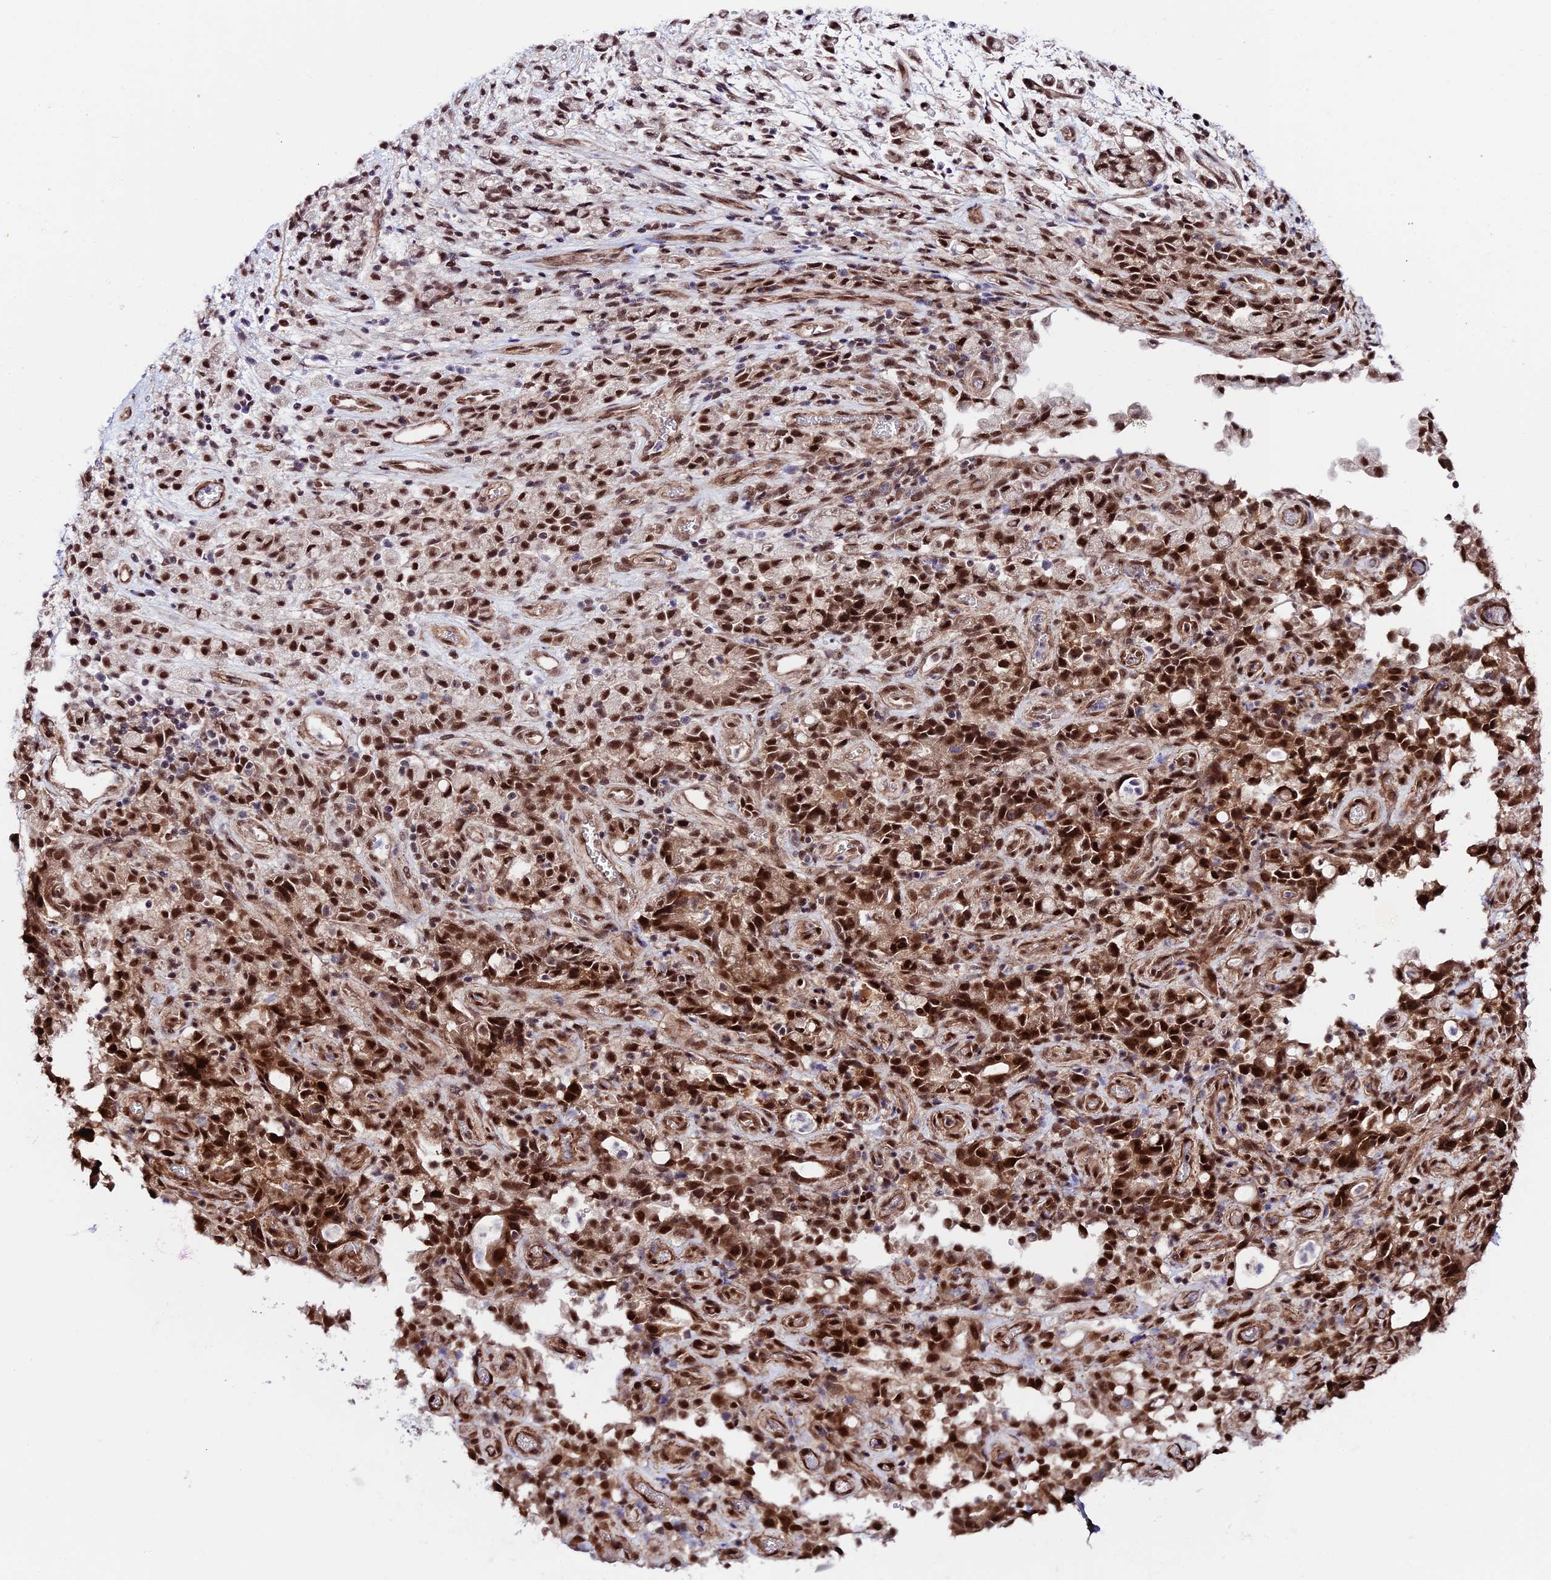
{"staining": {"intensity": "strong", "quantity": ">75%", "location": "nuclear"}, "tissue": "stomach cancer", "cell_type": "Tumor cells", "image_type": "cancer", "snomed": [{"axis": "morphology", "description": "Adenocarcinoma, NOS"}, {"axis": "topography", "description": "Stomach"}], "caption": "A high amount of strong nuclear positivity is seen in approximately >75% of tumor cells in stomach cancer (adenocarcinoma) tissue. The staining is performed using DAB brown chromogen to label protein expression. The nuclei are counter-stained blue using hematoxylin.", "gene": "RBM42", "patient": {"sex": "female", "age": 60}}